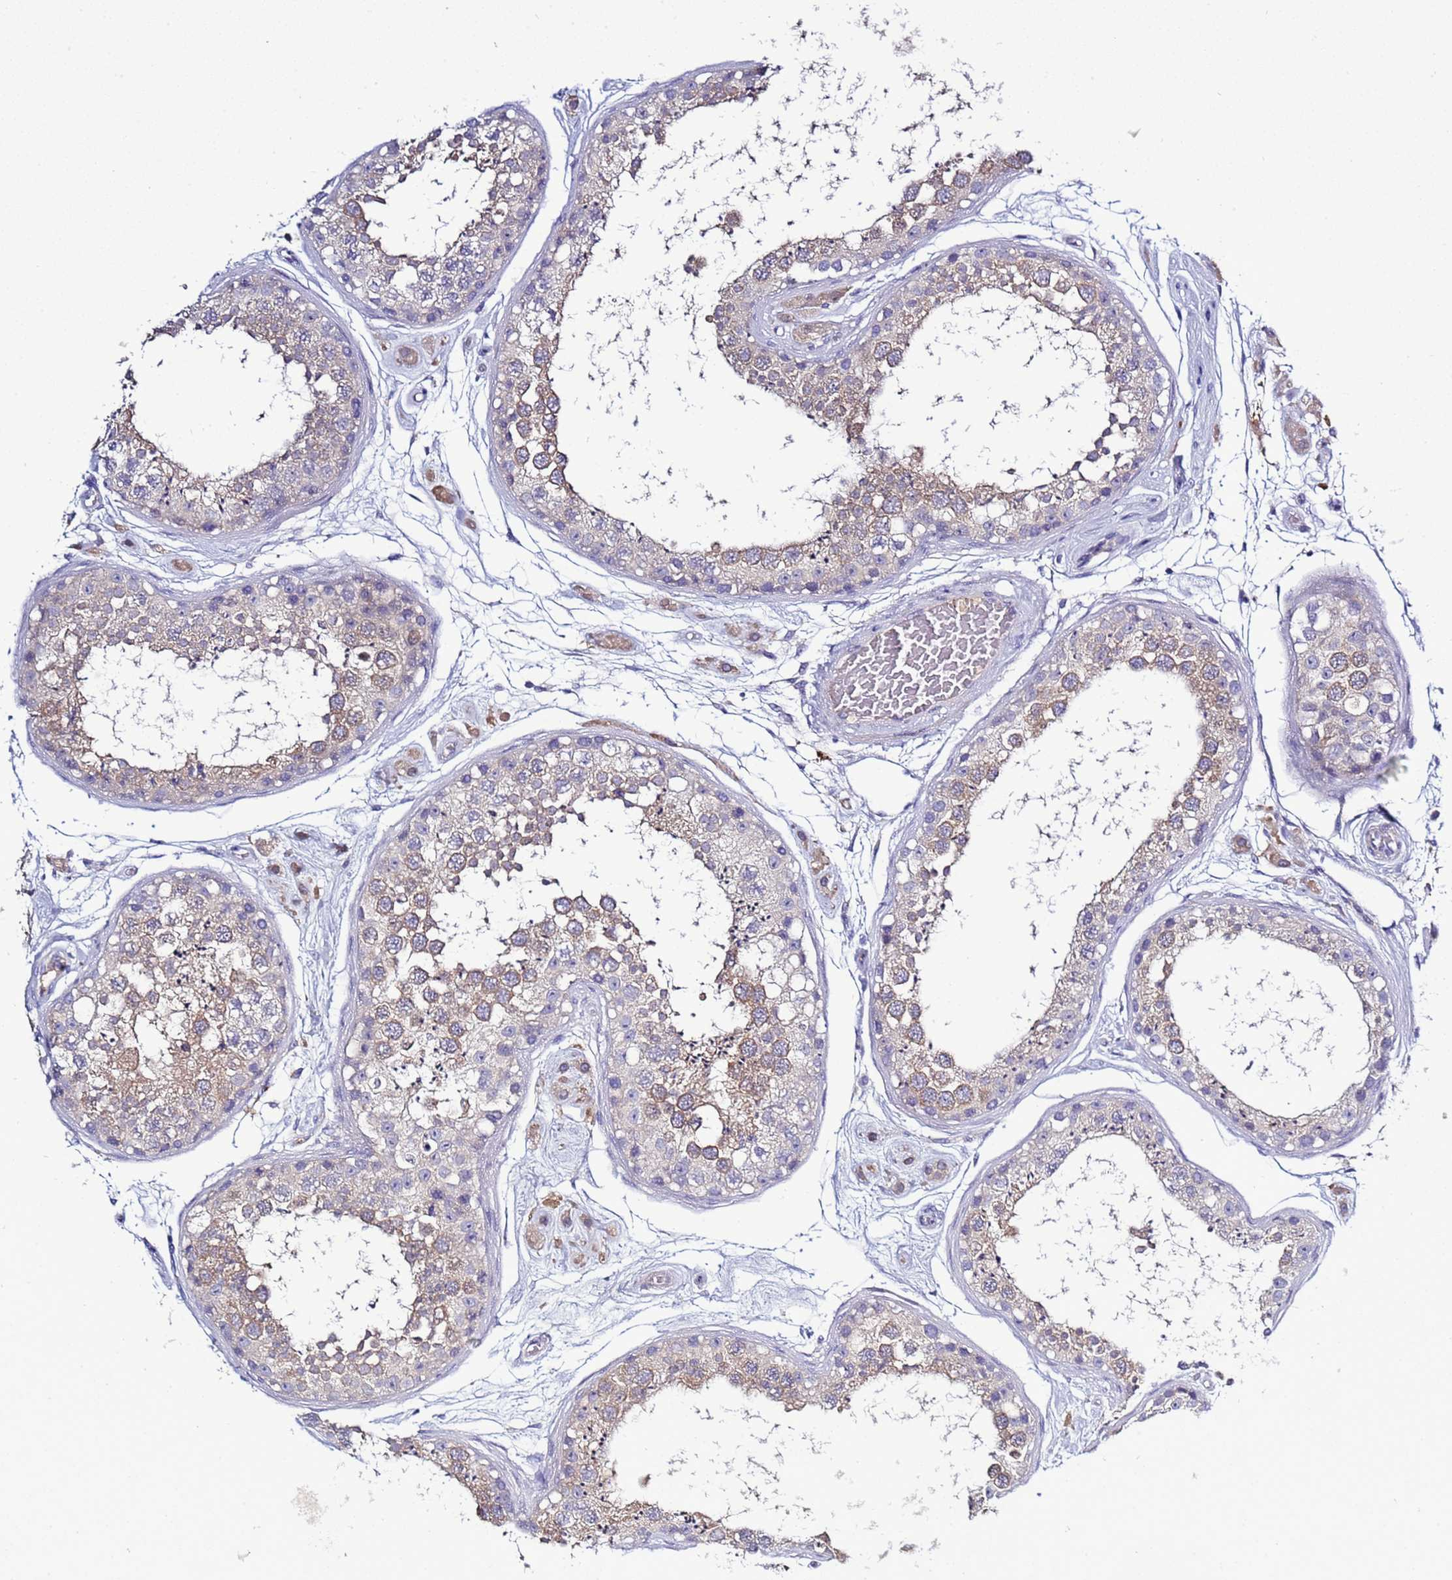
{"staining": {"intensity": "moderate", "quantity": "<25%", "location": "cytoplasmic/membranous"}, "tissue": "testis", "cell_type": "Cells in seminiferous ducts", "image_type": "normal", "snomed": [{"axis": "morphology", "description": "Normal tissue, NOS"}, {"axis": "topography", "description": "Testis"}], "caption": "Immunohistochemical staining of unremarkable testis demonstrates low levels of moderate cytoplasmic/membranous positivity in approximately <25% of cells in seminiferous ducts. The protein is shown in brown color, while the nuclei are stained blue.", "gene": "C4orf46", "patient": {"sex": "male", "age": 25}}